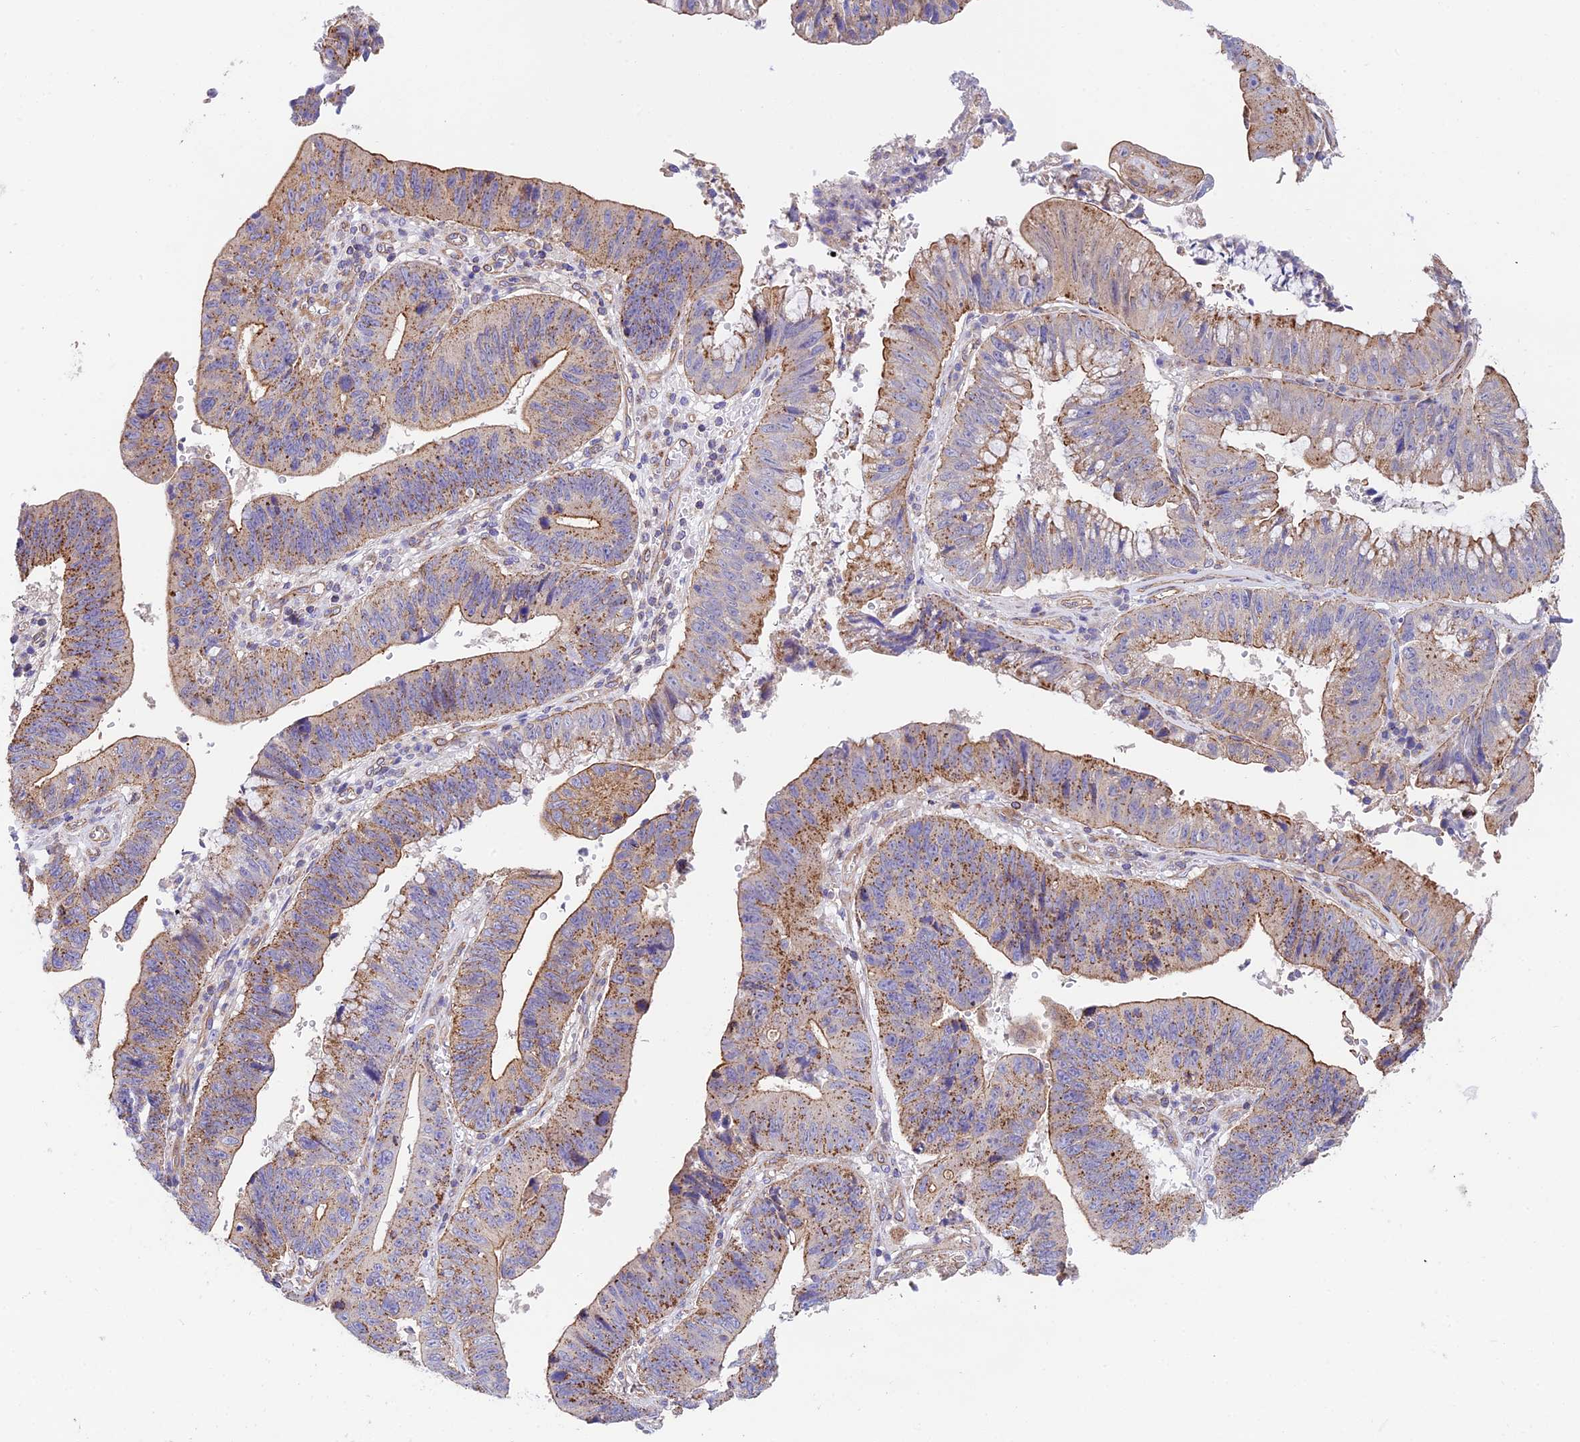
{"staining": {"intensity": "moderate", "quantity": ">75%", "location": "cytoplasmic/membranous"}, "tissue": "stomach cancer", "cell_type": "Tumor cells", "image_type": "cancer", "snomed": [{"axis": "morphology", "description": "Adenocarcinoma, NOS"}, {"axis": "topography", "description": "Stomach"}], "caption": "Adenocarcinoma (stomach) stained with IHC displays moderate cytoplasmic/membranous expression in about >75% of tumor cells. The staining is performed using DAB (3,3'-diaminobenzidine) brown chromogen to label protein expression. The nuclei are counter-stained blue using hematoxylin.", "gene": "QRFP", "patient": {"sex": "male", "age": 59}}